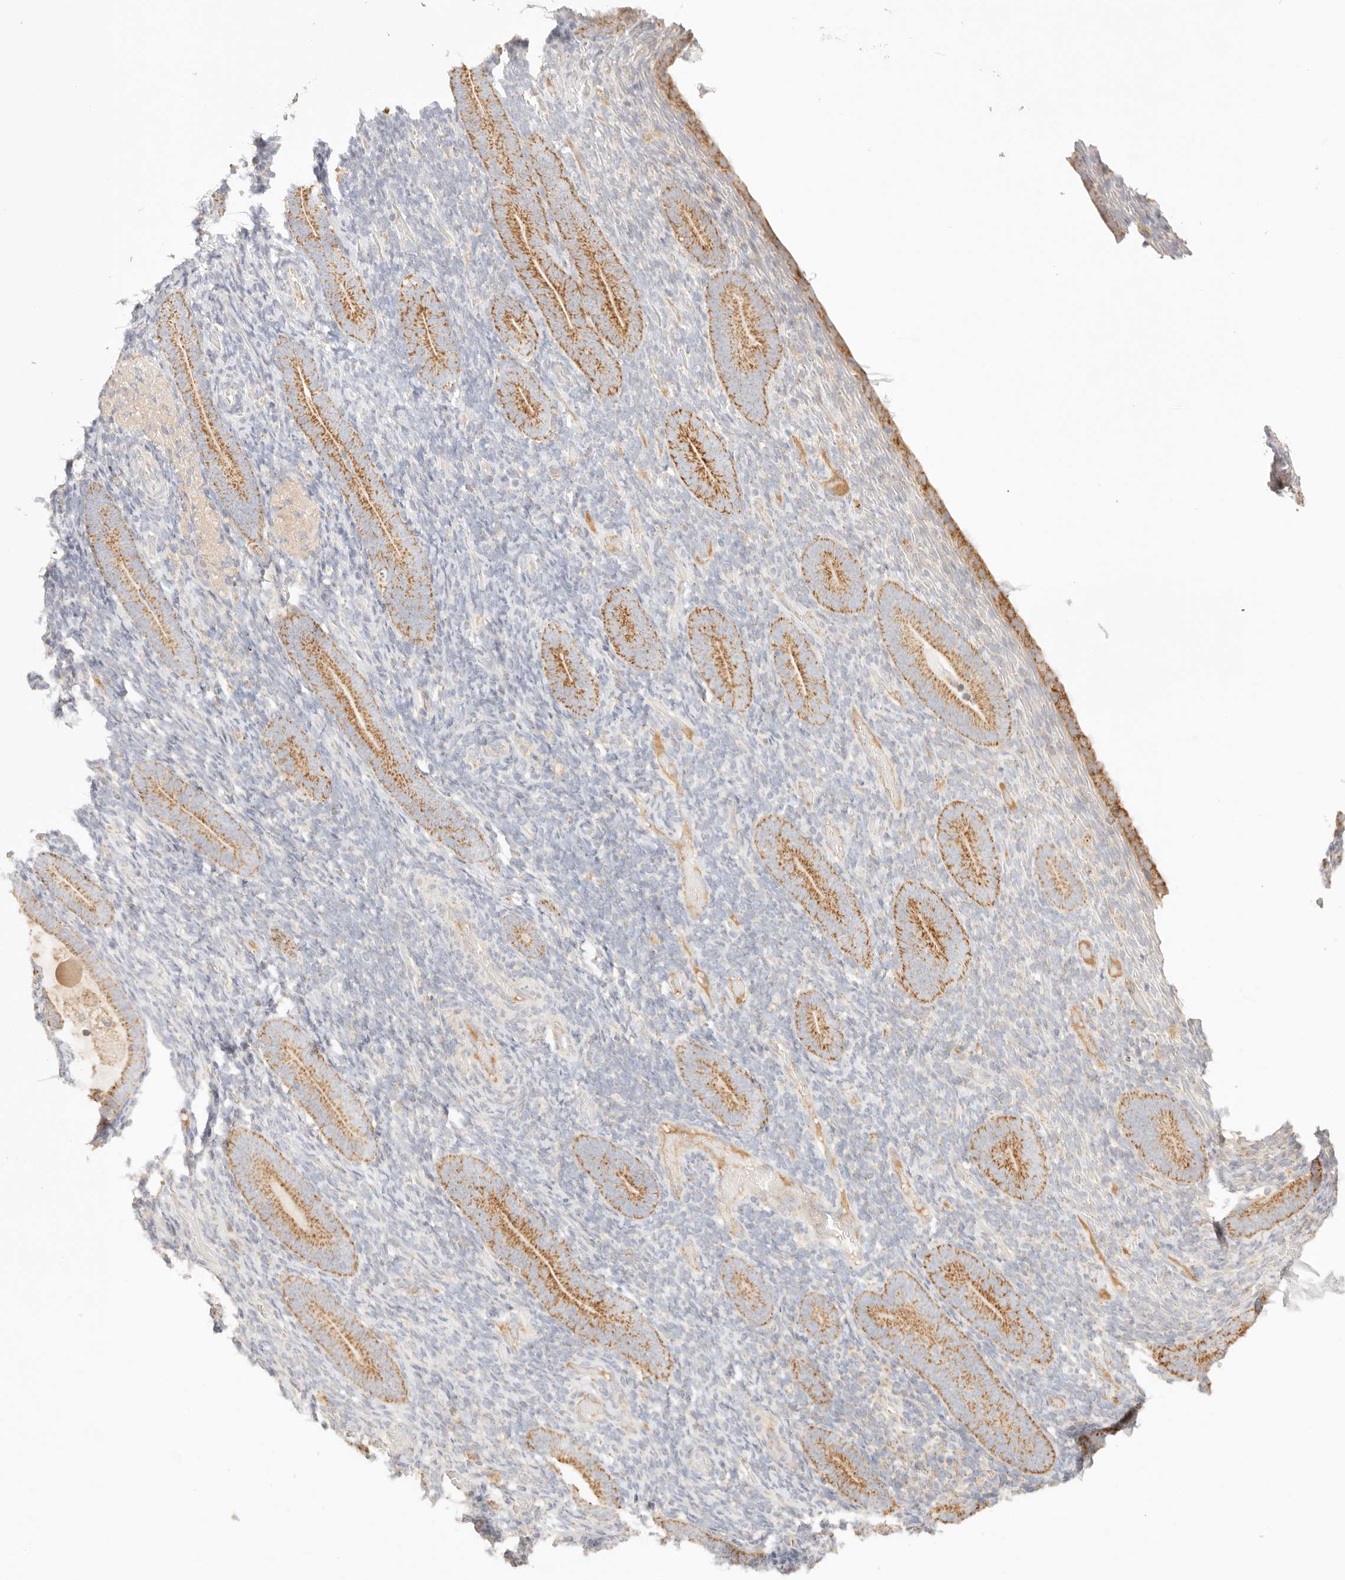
{"staining": {"intensity": "negative", "quantity": "none", "location": "none"}, "tissue": "endometrium", "cell_type": "Cells in endometrial stroma", "image_type": "normal", "snomed": [{"axis": "morphology", "description": "Normal tissue, NOS"}, {"axis": "topography", "description": "Endometrium"}], "caption": "Endometrium stained for a protein using immunohistochemistry (IHC) exhibits no positivity cells in endometrial stroma.", "gene": "COA6", "patient": {"sex": "female", "age": 51}}